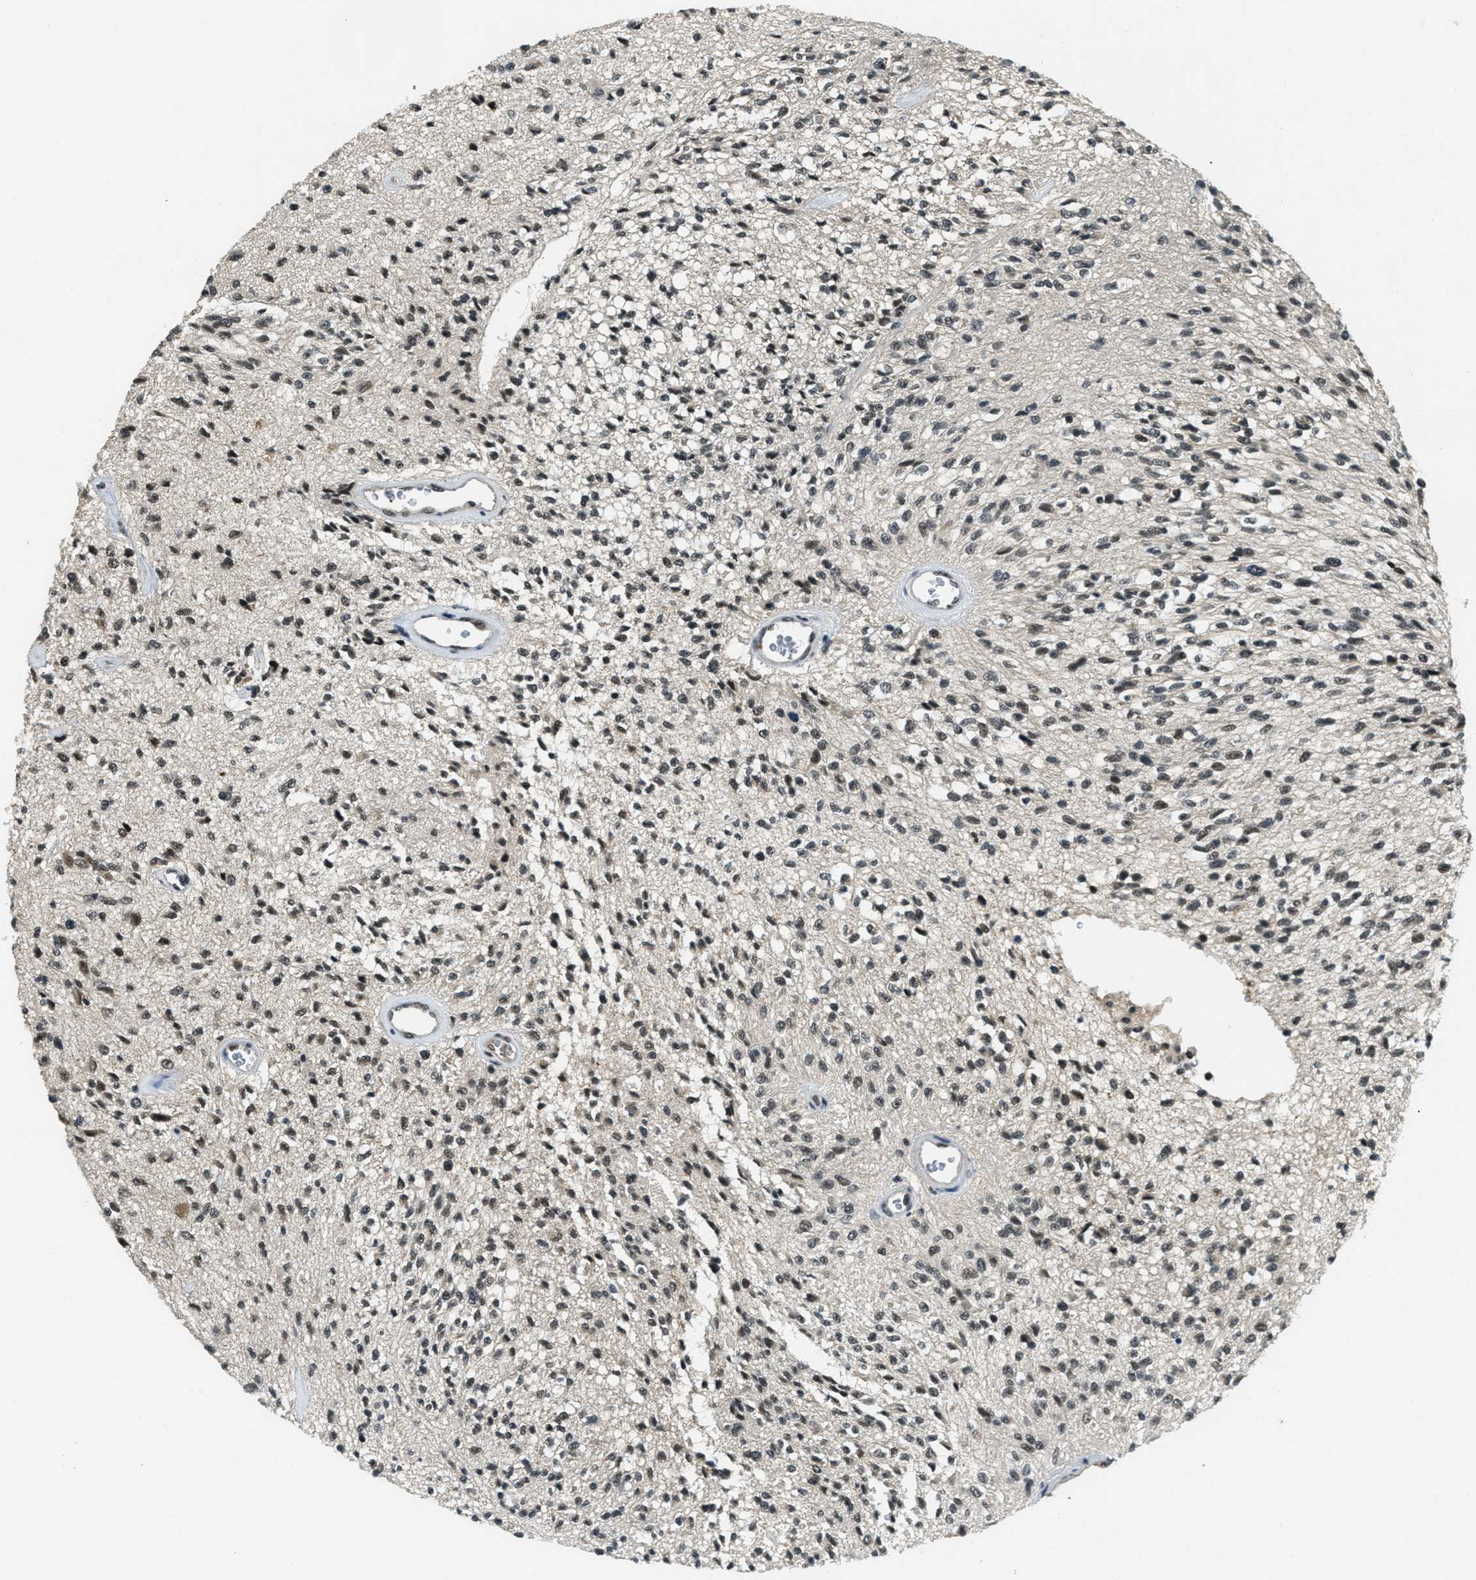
{"staining": {"intensity": "strong", "quantity": "25%-75%", "location": "nuclear"}, "tissue": "glioma", "cell_type": "Tumor cells", "image_type": "cancer", "snomed": [{"axis": "morphology", "description": "Normal tissue, NOS"}, {"axis": "morphology", "description": "Glioma, malignant, High grade"}, {"axis": "topography", "description": "Cerebral cortex"}], "caption": "Glioma tissue reveals strong nuclear positivity in approximately 25%-75% of tumor cells, visualized by immunohistochemistry. (DAB (3,3'-diaminobenzidine) IHC, brown staining for protein, blue staining for nuclei).", "gene": "ZNF148", "patient": {"sex": "male", "age": 77}}